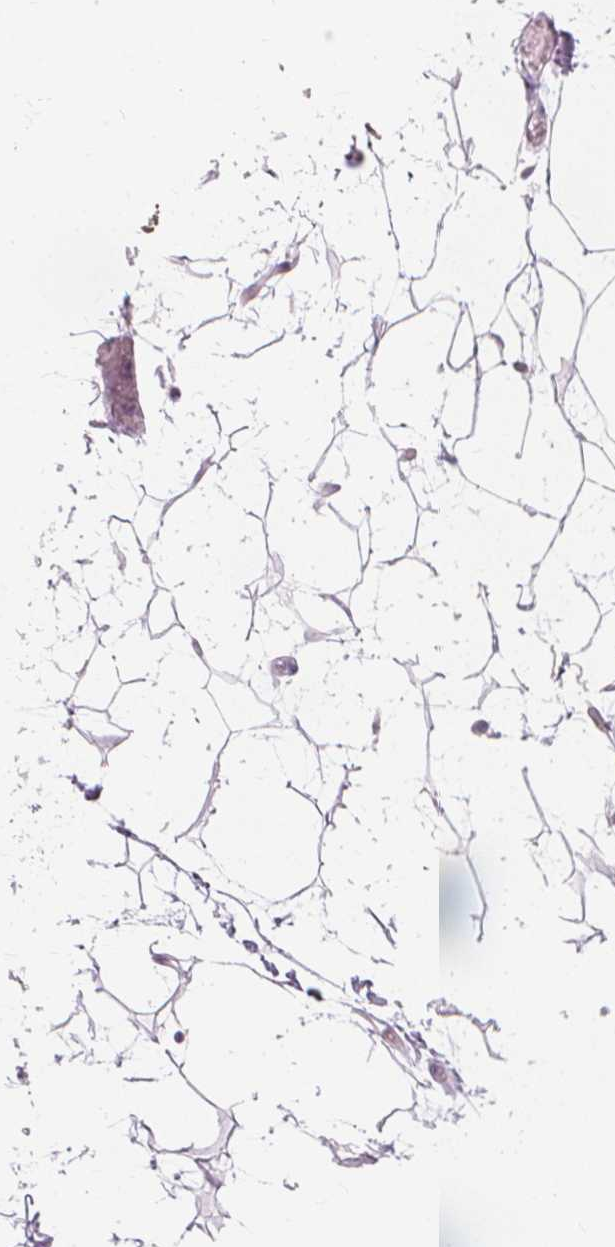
{"staining": {"intensity": "negative", "quantity": "none", "location": "none"}, "tissue": "adipose tissue", "cell_type": "Adipocytes", "image_type": "normal", "snomed": [{"axis": "morphology", "description": "Normal tissue, NOS"}, {"axis": "topography", "description": "Anal"}, {"axis": "topography", "description": "Peripheral nerve tissue"}], "caption": "Immunohistochemical staining of unremarkable adipose tissue exhibits no significant positivity in adipocytes. (DAB (3,3'-diaminobenzidine) immunohistochemistry (IHC) with hematoxylin counter stain).", "gene": "MUC12", "patient": {"sex": "male", "age": 78}}